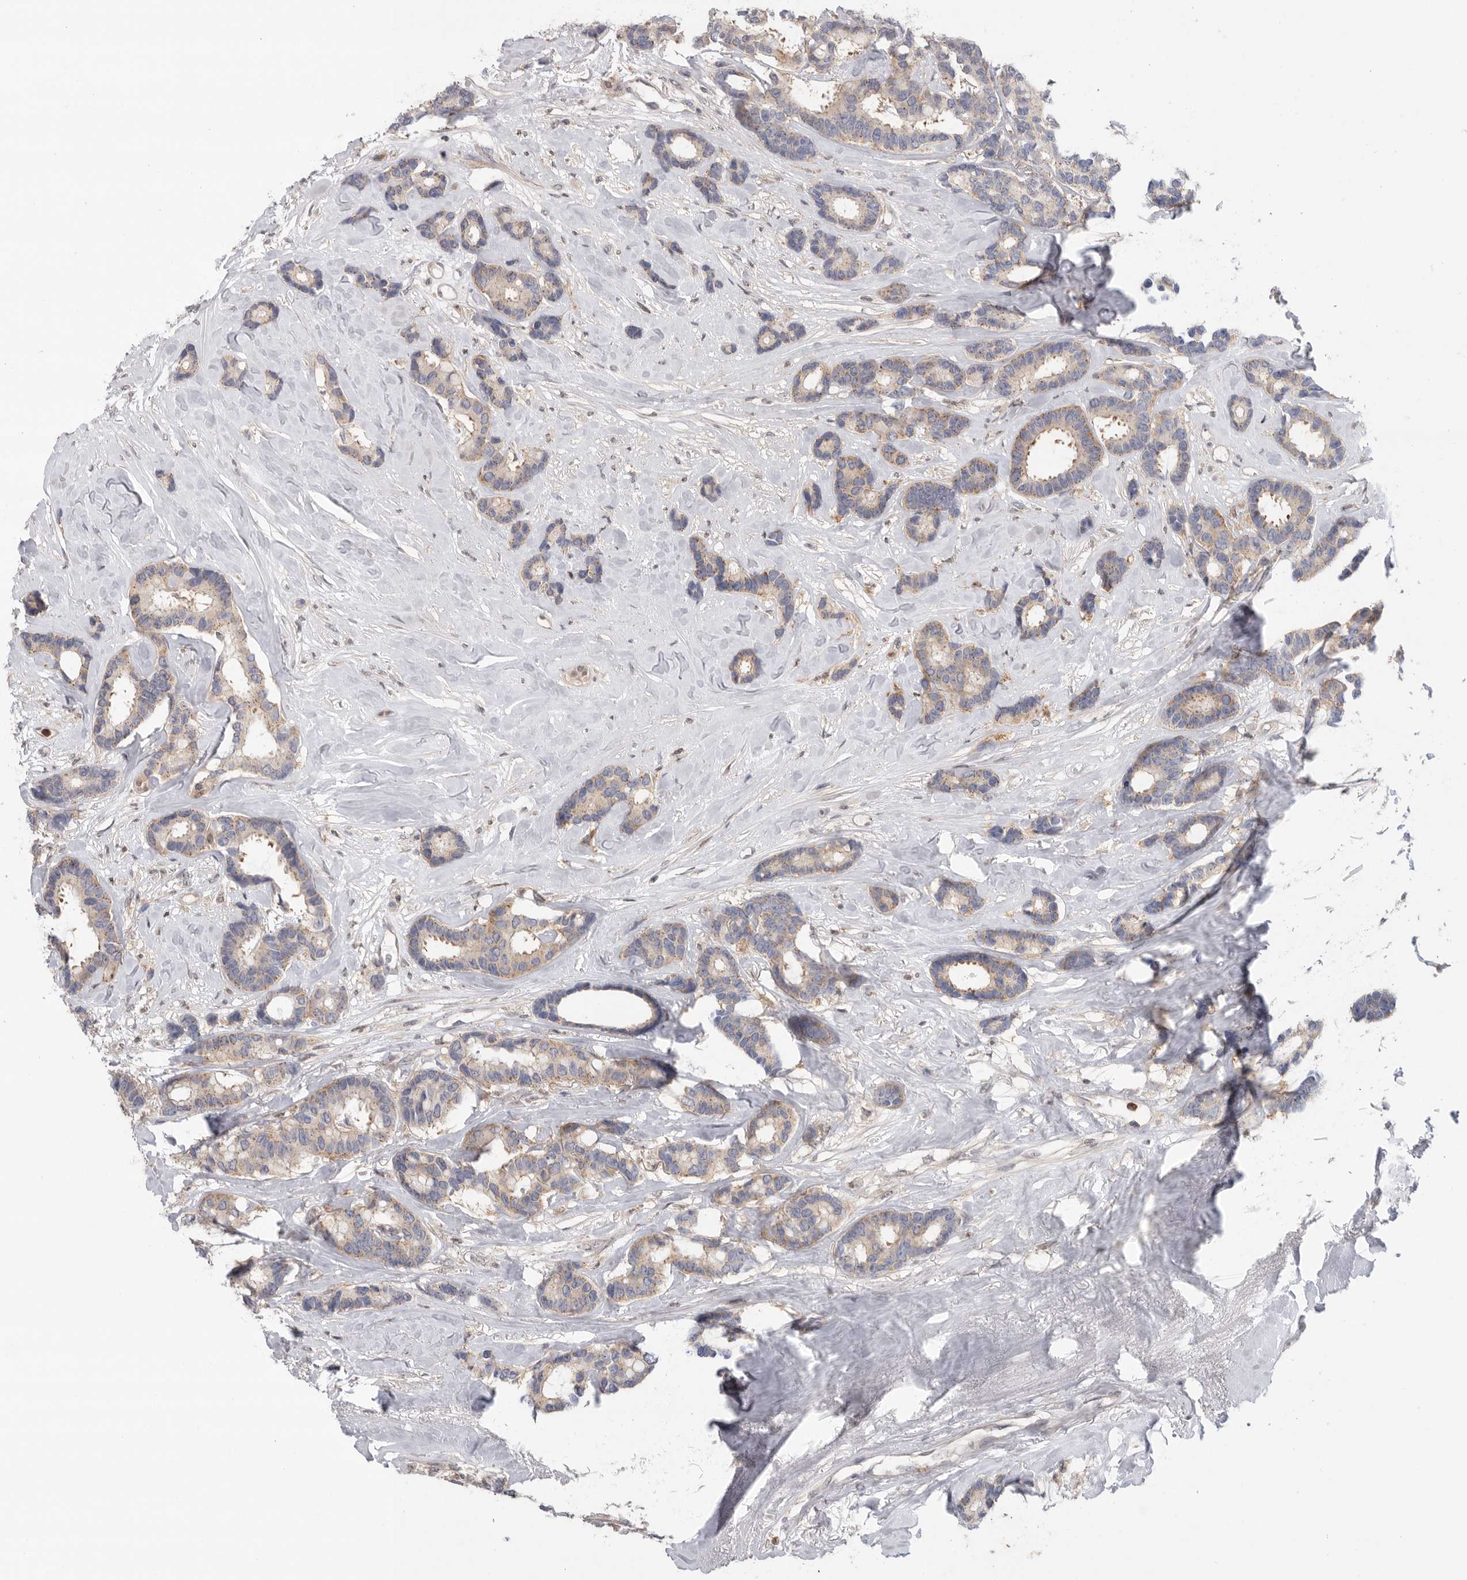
{"staining": {"intensity": "weak", "quantity": ">75%", "location": "cytoplasmic/membranous"}, "tissue": "breast cancer", "cell_type": "Tumor cells", "image_type": "cancer", "snomed": [{"axis": "morphology", "description": "Duct carcinoma"}, {"axis": "topography", "description": "Breast"}], "caption": "Protein staining of intraductal carcinoma (breast) tissue reveals weak cytoplasmic/membranous expression in approximately >75% of tumor cells.", "gene": "KLK5", "patient": {"sex": "female", "age": 87}}